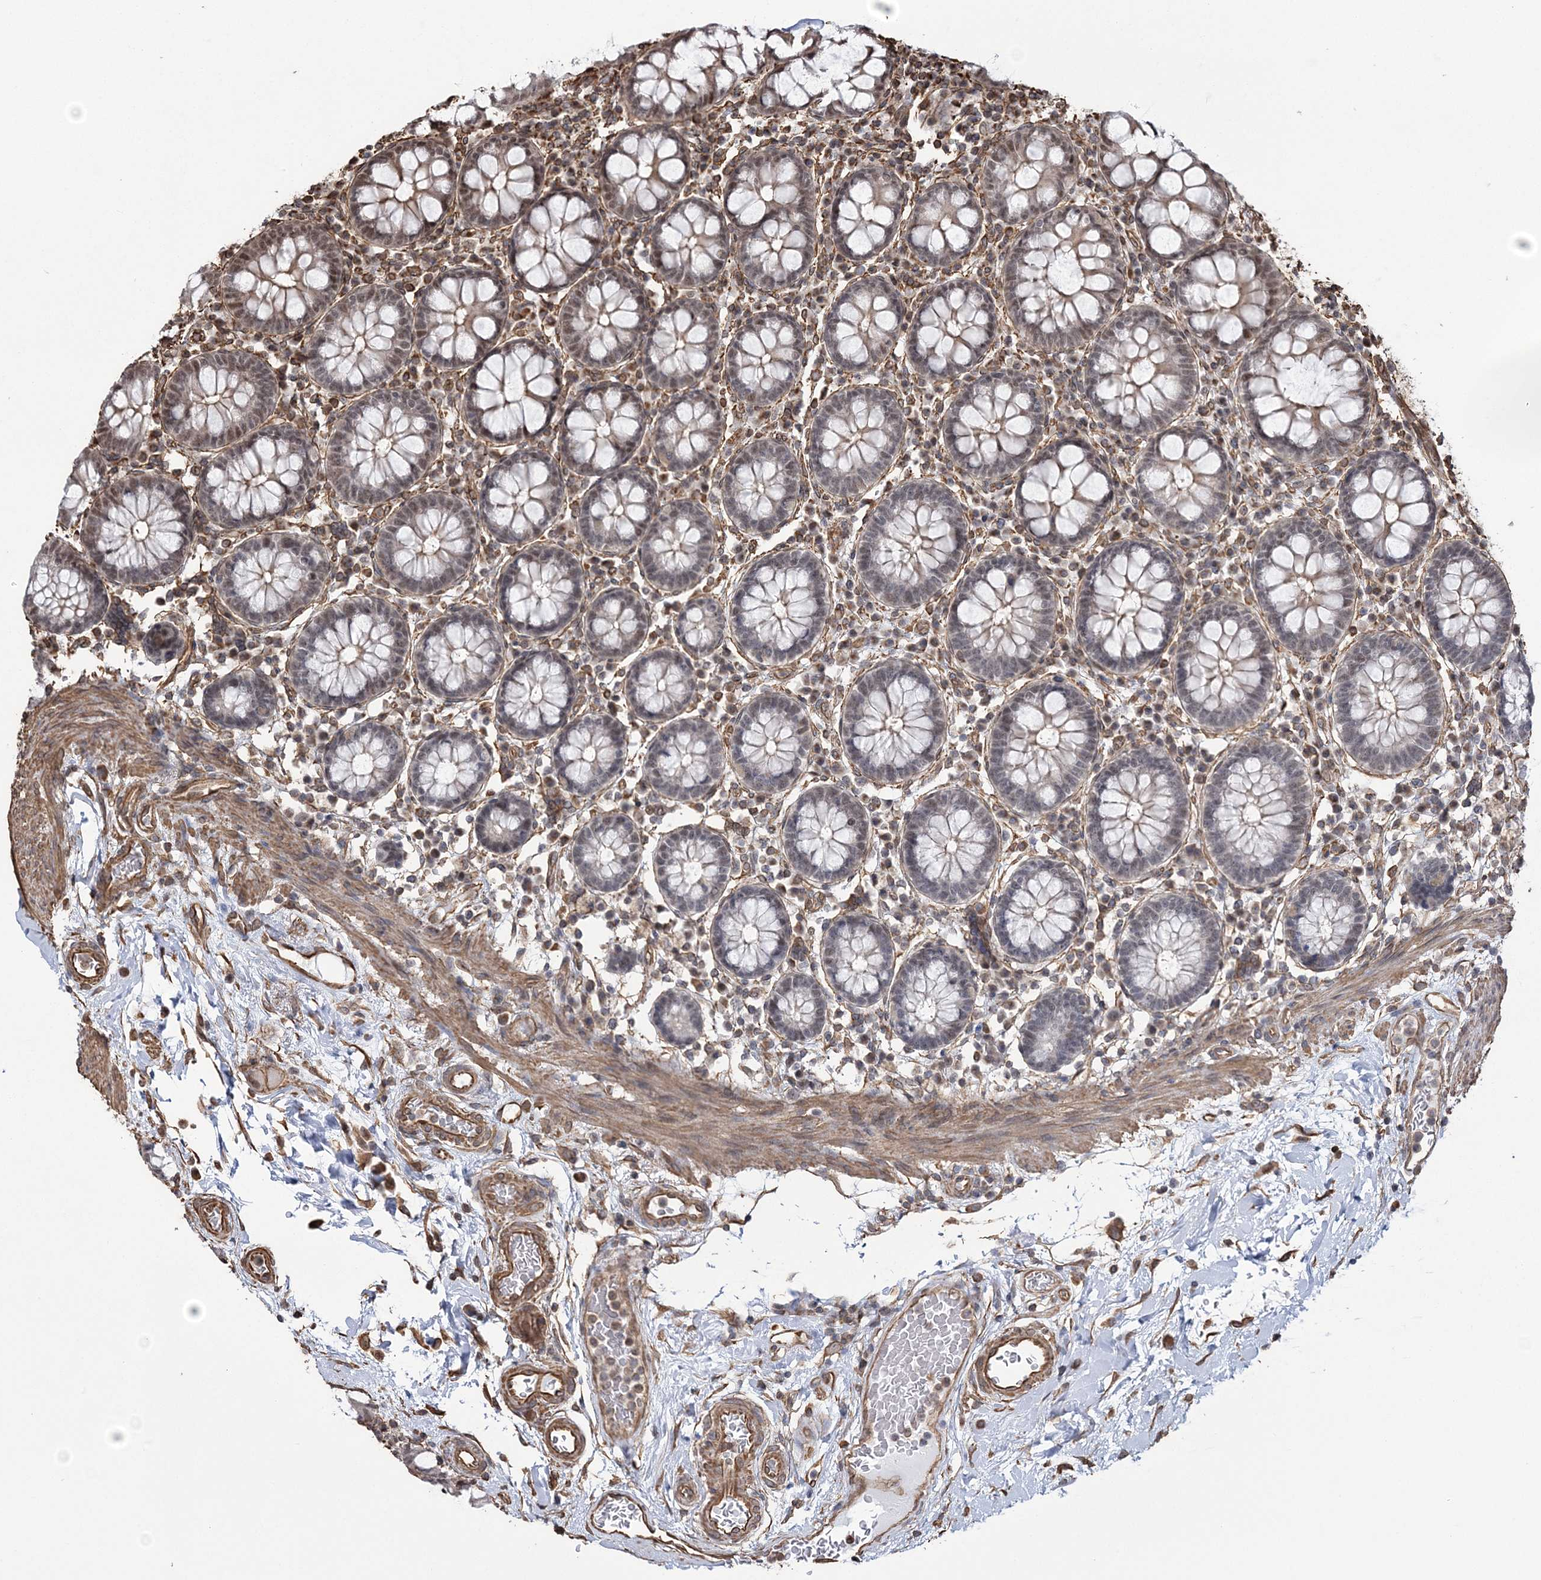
{"staining": {"intensity": "moderate", "quantity": ">75%", "location": "cytoplasmic/membranous,nuclear"}, "tissue": "colon", "cell_type": "Endothelial cells", "image_type": "normal", "snomed": [{"axis": "morphology", "description": "Normal tissue, NOS"}, {"axis": "topography", "description": "Colon"}], "caption": "Protein staining by immunohistochemistry exhibits moderate cytoplasmic/membranous,nuclear positivity in approximately >75% of endothelial cells in benign colon. (Brightfield microscopy of DAB IHC at high magnification).", "gene": "ATP11B", "patient": {"sex": "female", "age": 79}}